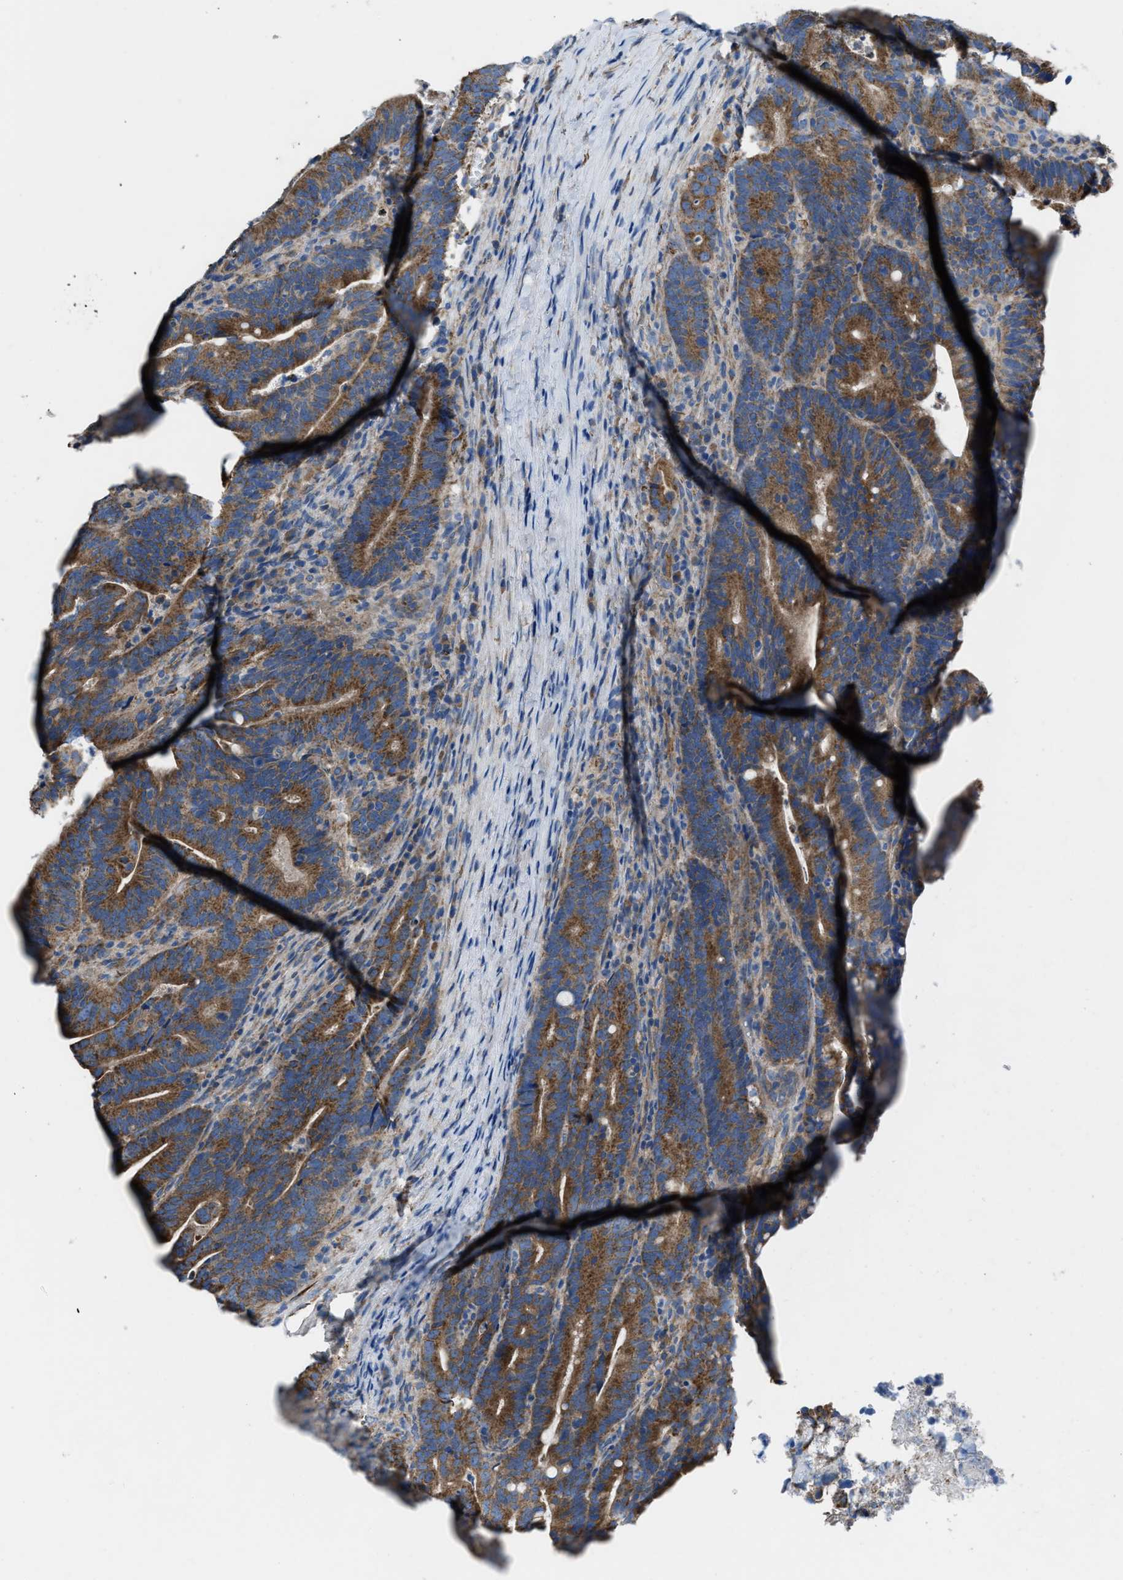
{"staining": {"intensity": "strong", "quantity": ">75%", "location": "cytoplasmic/membranous"}, "tissue": "colorectal cancer", "cell_type": "Tumor cells", "image_type": "cancer", "snomed": [{"axis": "morphology", "description": "Adenocarcinoma, NOS"}, {"axis": "topography", "description": "Colon"}], "caption": "The photomicrograph displays immunohistochemical staining of colorectal cancer. There is strong cytoplasmic/membranous staining is seen in about >75% of tumor cells.", "gene": "DOLPP1", "patient": {"sex": "female", "age": 66}}